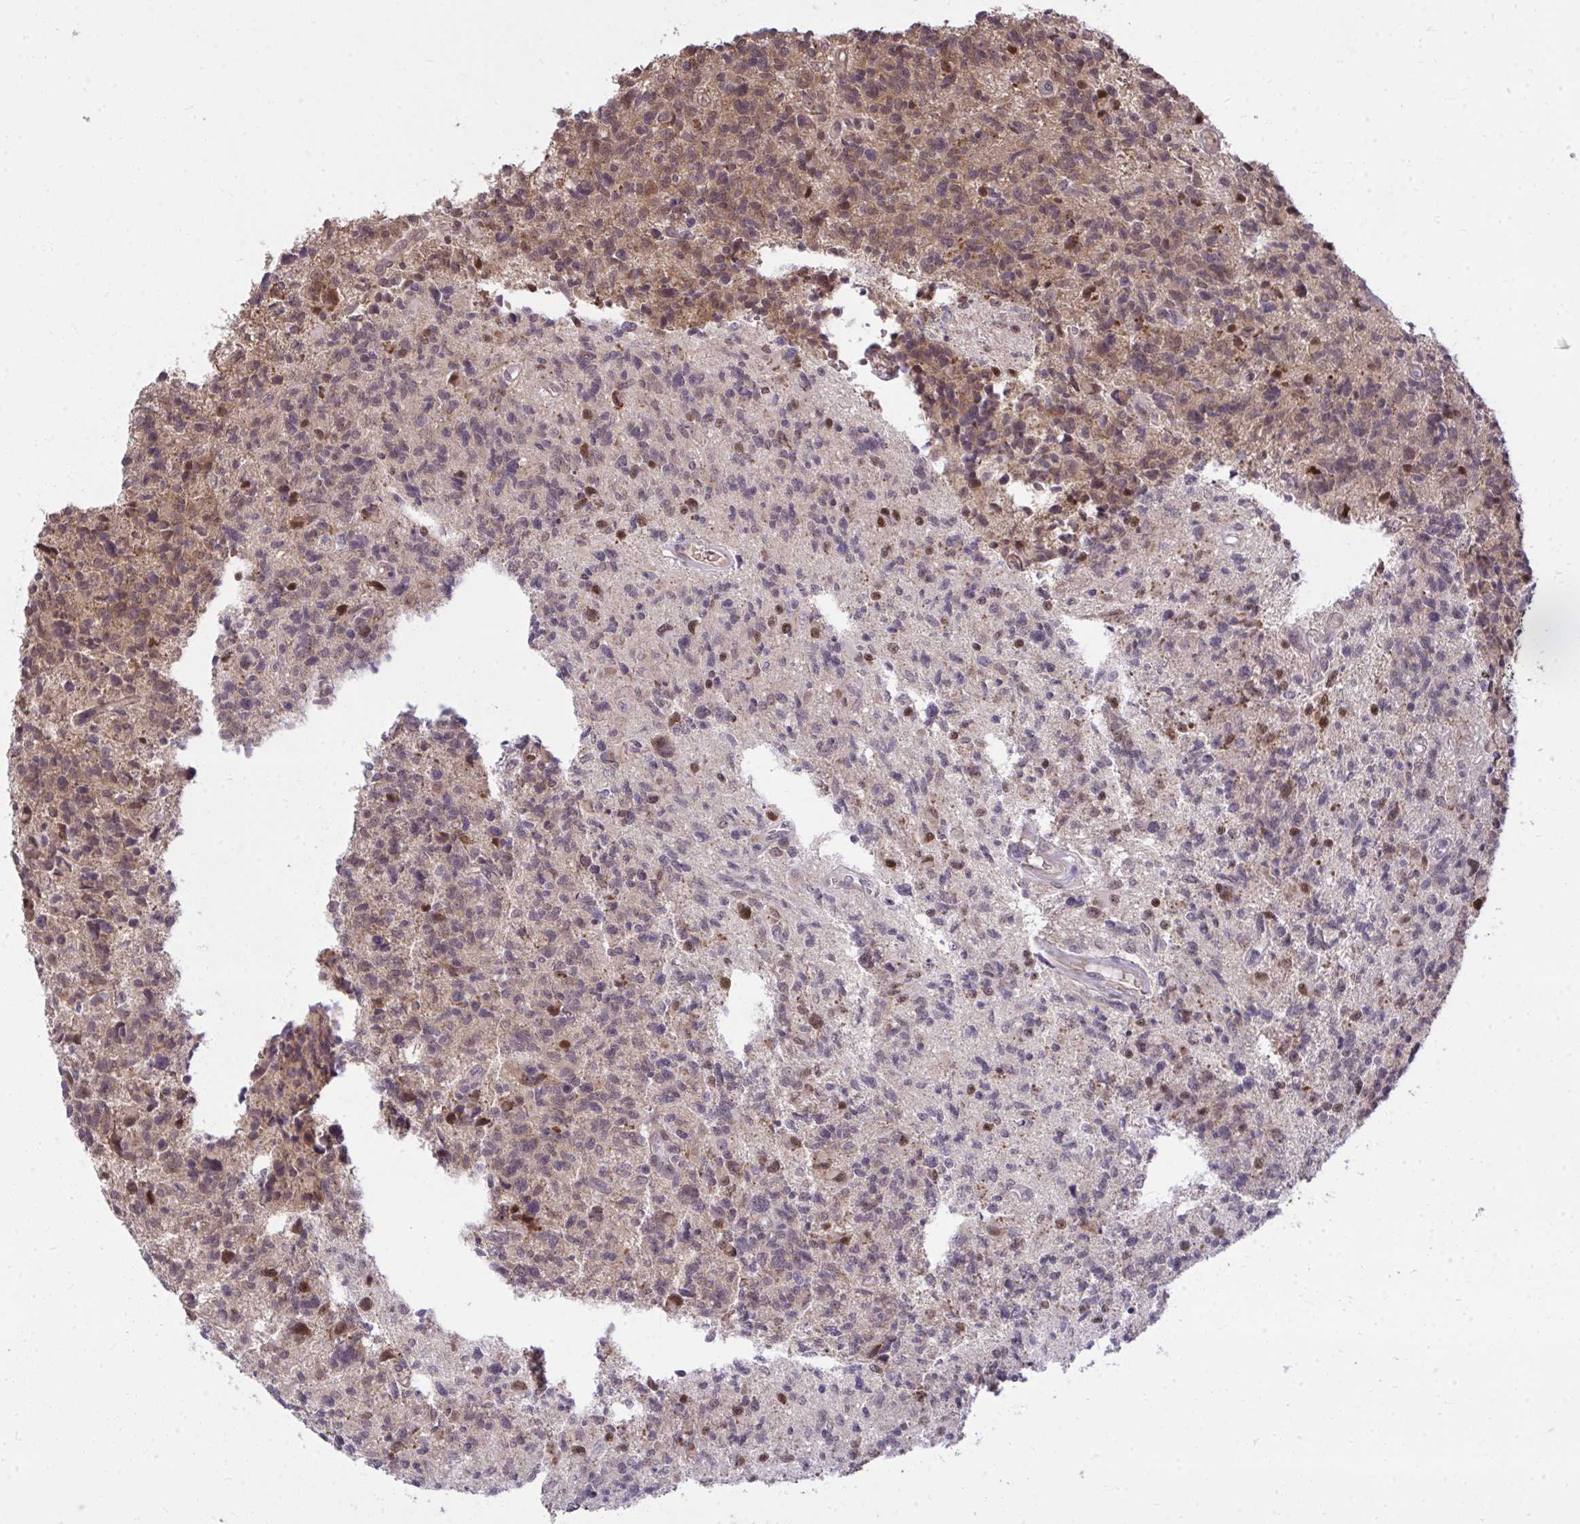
{"staining": {"intensity": "moderate", "quantity": "25%-75%", "location": "cytoplasmic/membranous,nuclear"}, "tissue": "glioma", "cell_type": "Tumor cells", "image_type": "cancer", "snomed": [{"axis": "morphology", "description": "Glioma, malignant, High grade"}, {"axis": "topography", "description": "Brain"}], "caption": "Immunohistochemistry (DAB (3,3'-diaminobenzidine)) staining of glioma reveals moderate cytoplasmic/membranous and nuclear protein expression in about 25%-75% of tumor cells. The staining was performed using DAB (3,3'-diaminobenzidine), with brown indicating positive protein expression. Nuclei are stained blue with hematoxylin.", "gene": "ZSCAN9", "patient": {"sex": "male", "age": 29}}